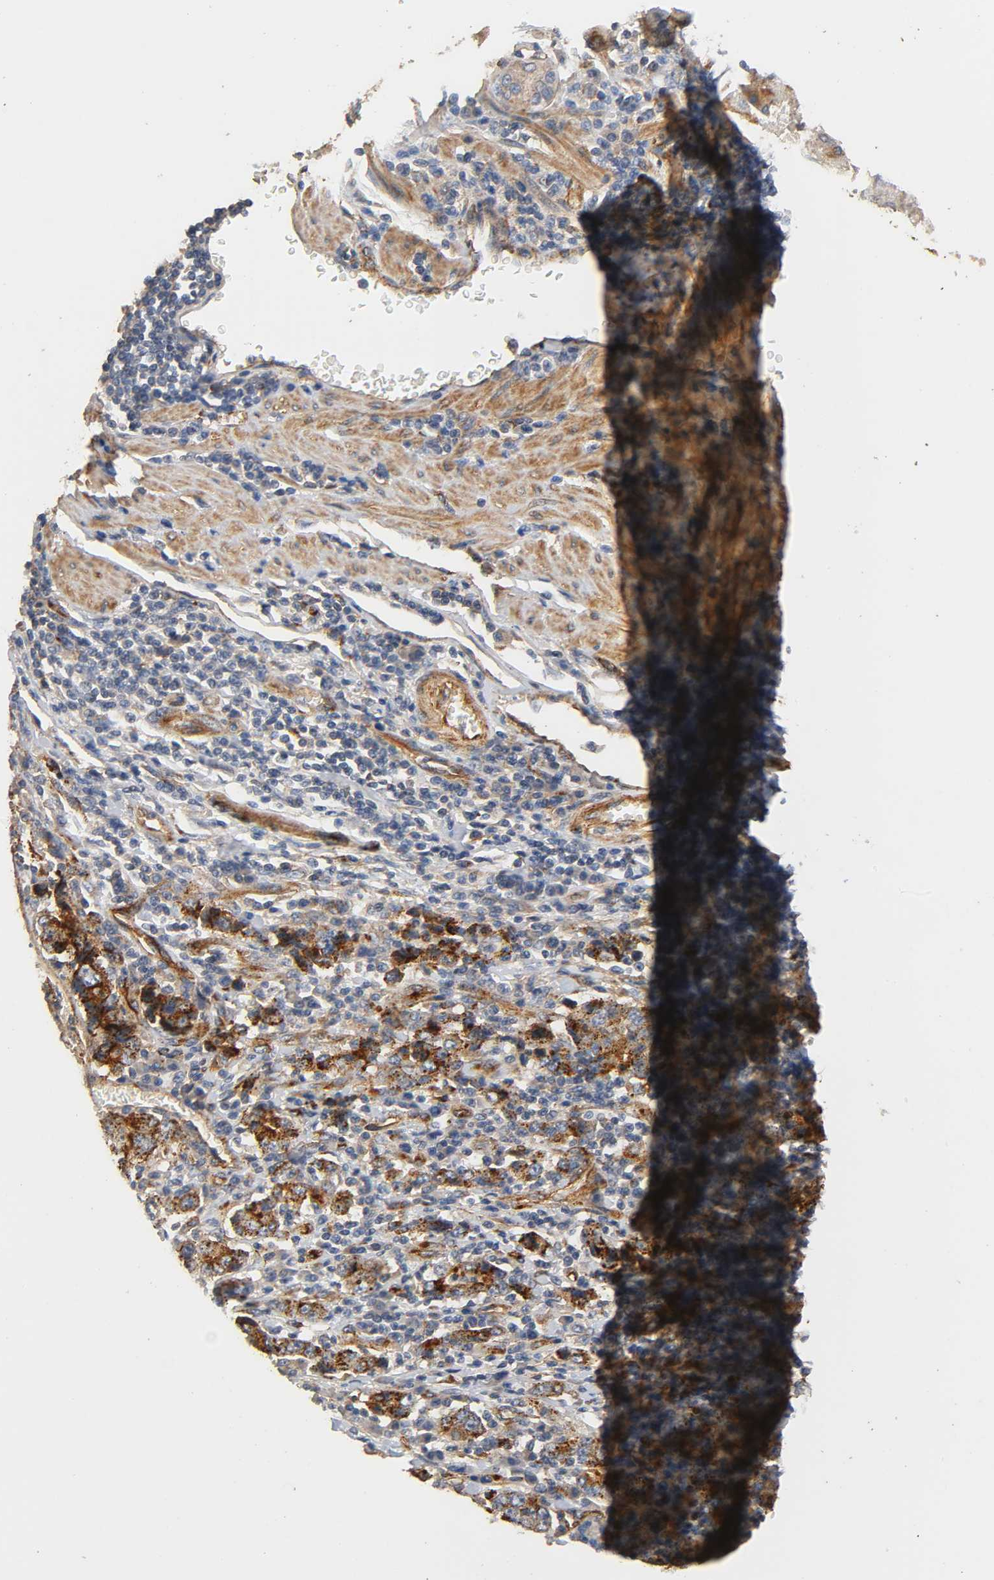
{"staining": {"intensity": "strong", "quantity": "25%-75%", "location": "cytoplasmic/membranous"}, "tissue": "stomach cancer", "cell_type": "Tumor cells", "image_type": "cancer", "snomed": [{"axis": "morphology", "description": "Normal tissue, NOS"}, {"axis": "morphology", "description": "Adenocarcinoma, NOS"}, {"axis": "topography", "description": "Stomach, upper"}, {"axis": "topography", "description": "Stomach"}], "caption": "Approximately 25%-75% of tumor cells in human stomach cancer display strong cytoplasmic/membranous protein expression as visualized by brown immunohistochemical staining.", "gene": "IFITM3", "patient": {"sex": "male", "age": 59}}